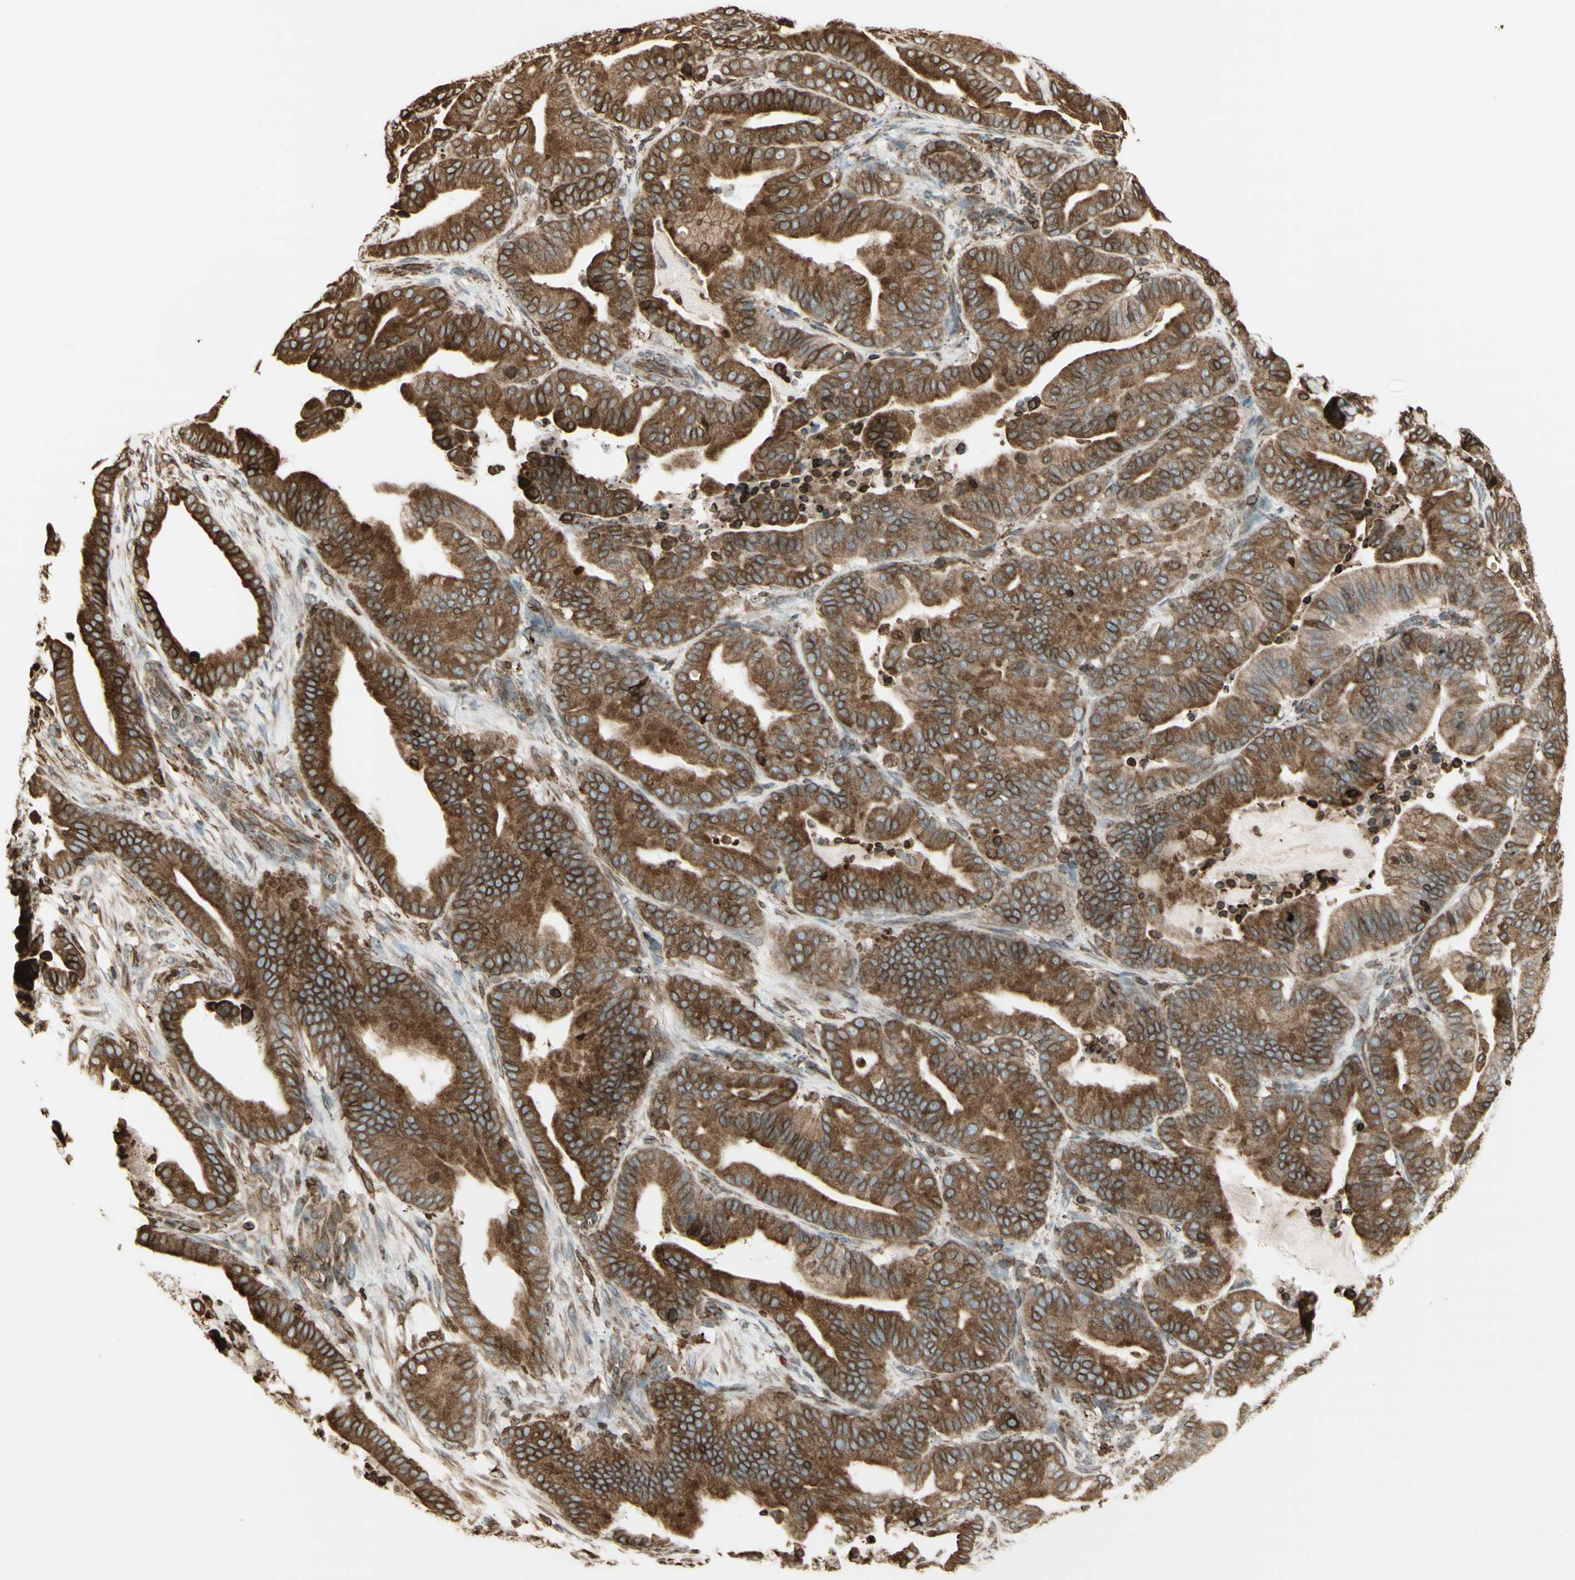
{"staining": {"intensity": "moderate", "quantity": ">75%", "location": "cytoplasmic/membranous"}, "tissue": "pancreatic cancer", "cell_type": "Tumor cells", "image_type": "cancer", "snomed": [{"axis": "morphology", "description": "Adenocarcinoma, NOS"}, {"axis": "topography", "description": "Pancreas"}], "caption": "IHC (DAB) staining of human pancreatic cancer (adenocarcinoma) displays moderate cytoplasmic/membranous protein staining in about >75% of tumor cells.", "gene": "CANX", "patient": {"sex": "male", "age": 63}}